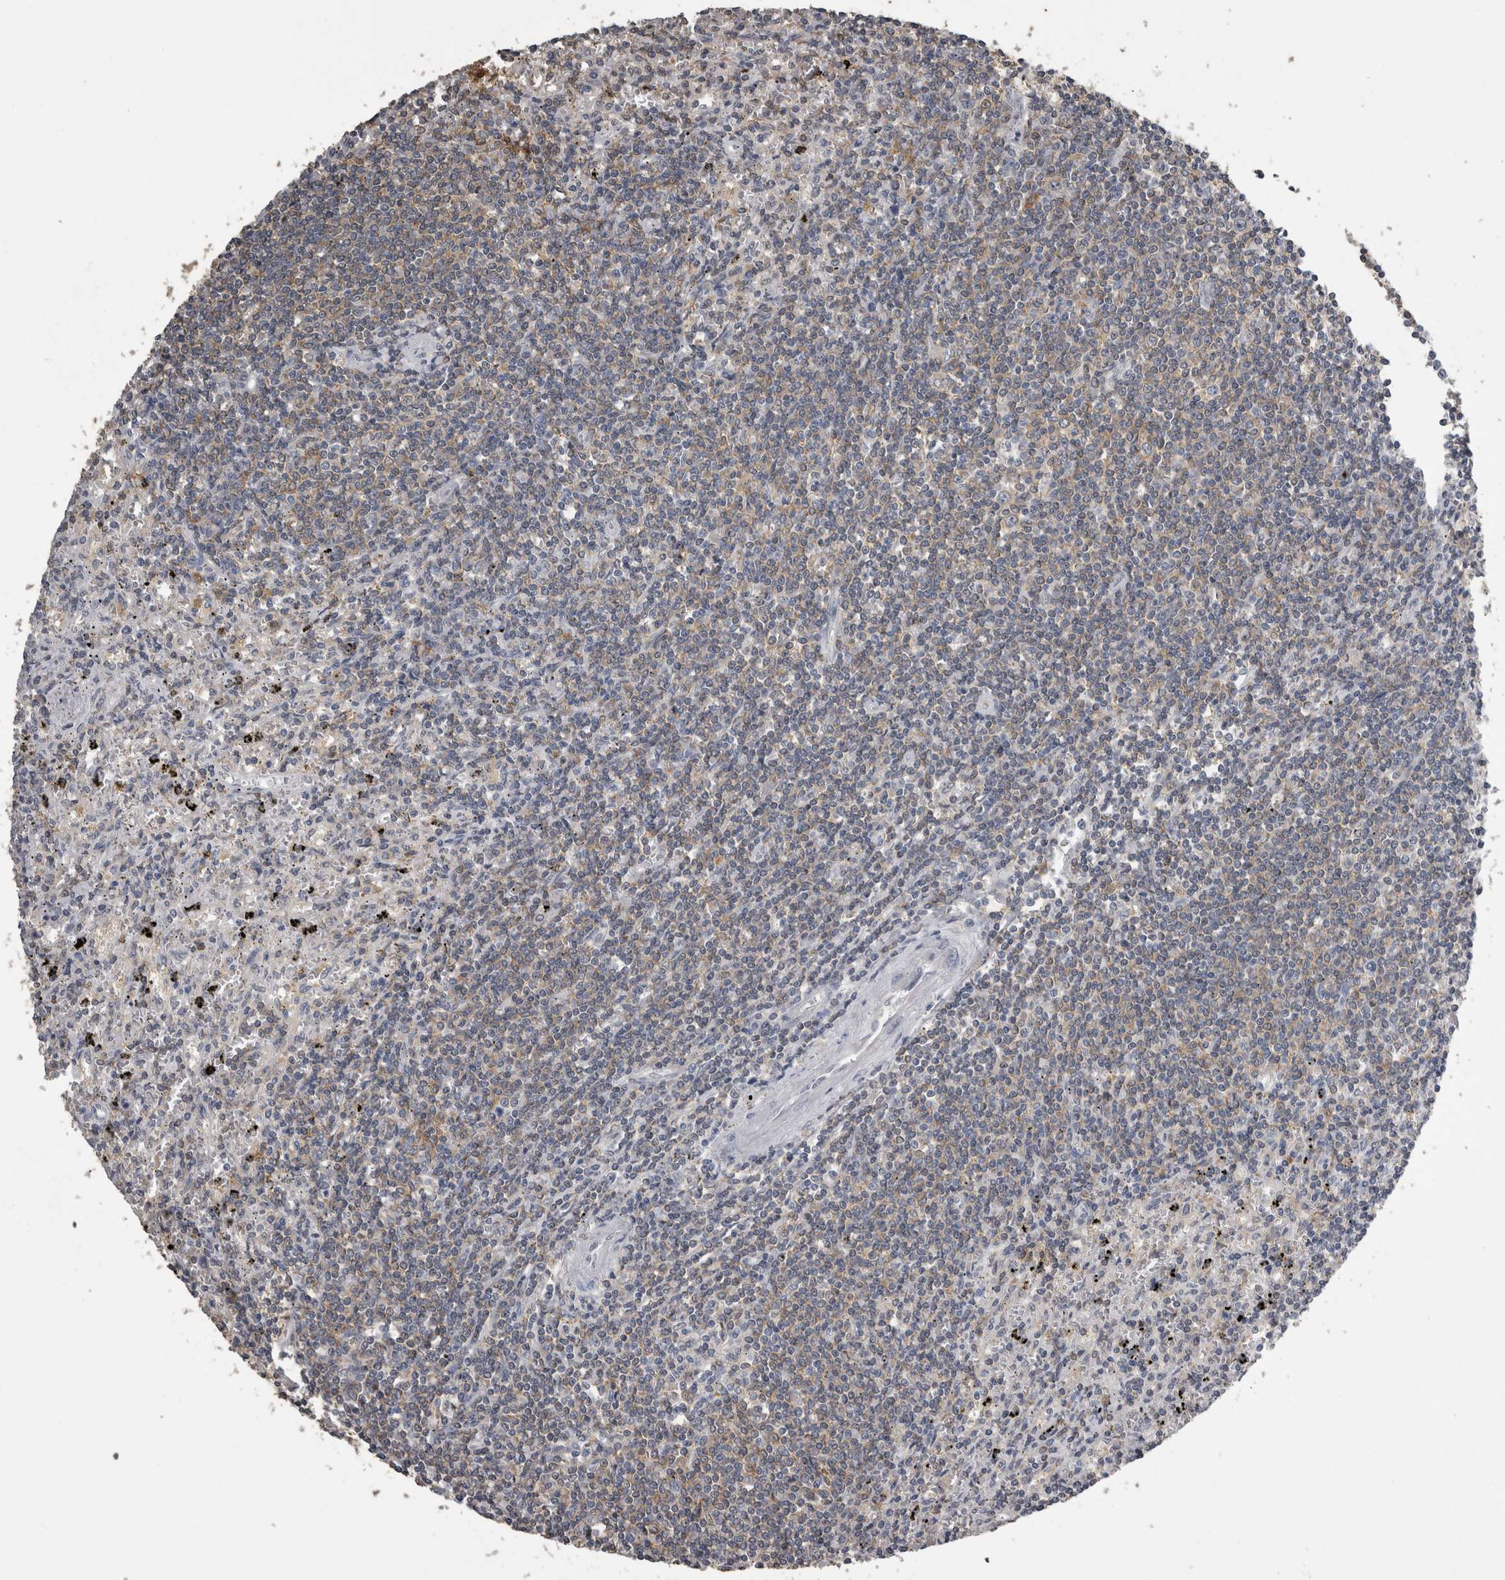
{"staining": {"intensity": "weak", "quantity": "<25%", "location": "cytoplasmic/membranous"}, "tissue": "lymphoma", "cell_type": "Tumor cells", "image_type": "cancer", "snomed": [{"axis": "morphology", "description": "Malignant lymphoma, non-Hodgkin's type, Low grade"}, {"axis": "topography", "description": "Spleen"}], "caption": "Tumor cells show no significant positivity in lymphoma.", "gene": "PIK3AP1", "patient": {"sex": "male", "age": 76}}